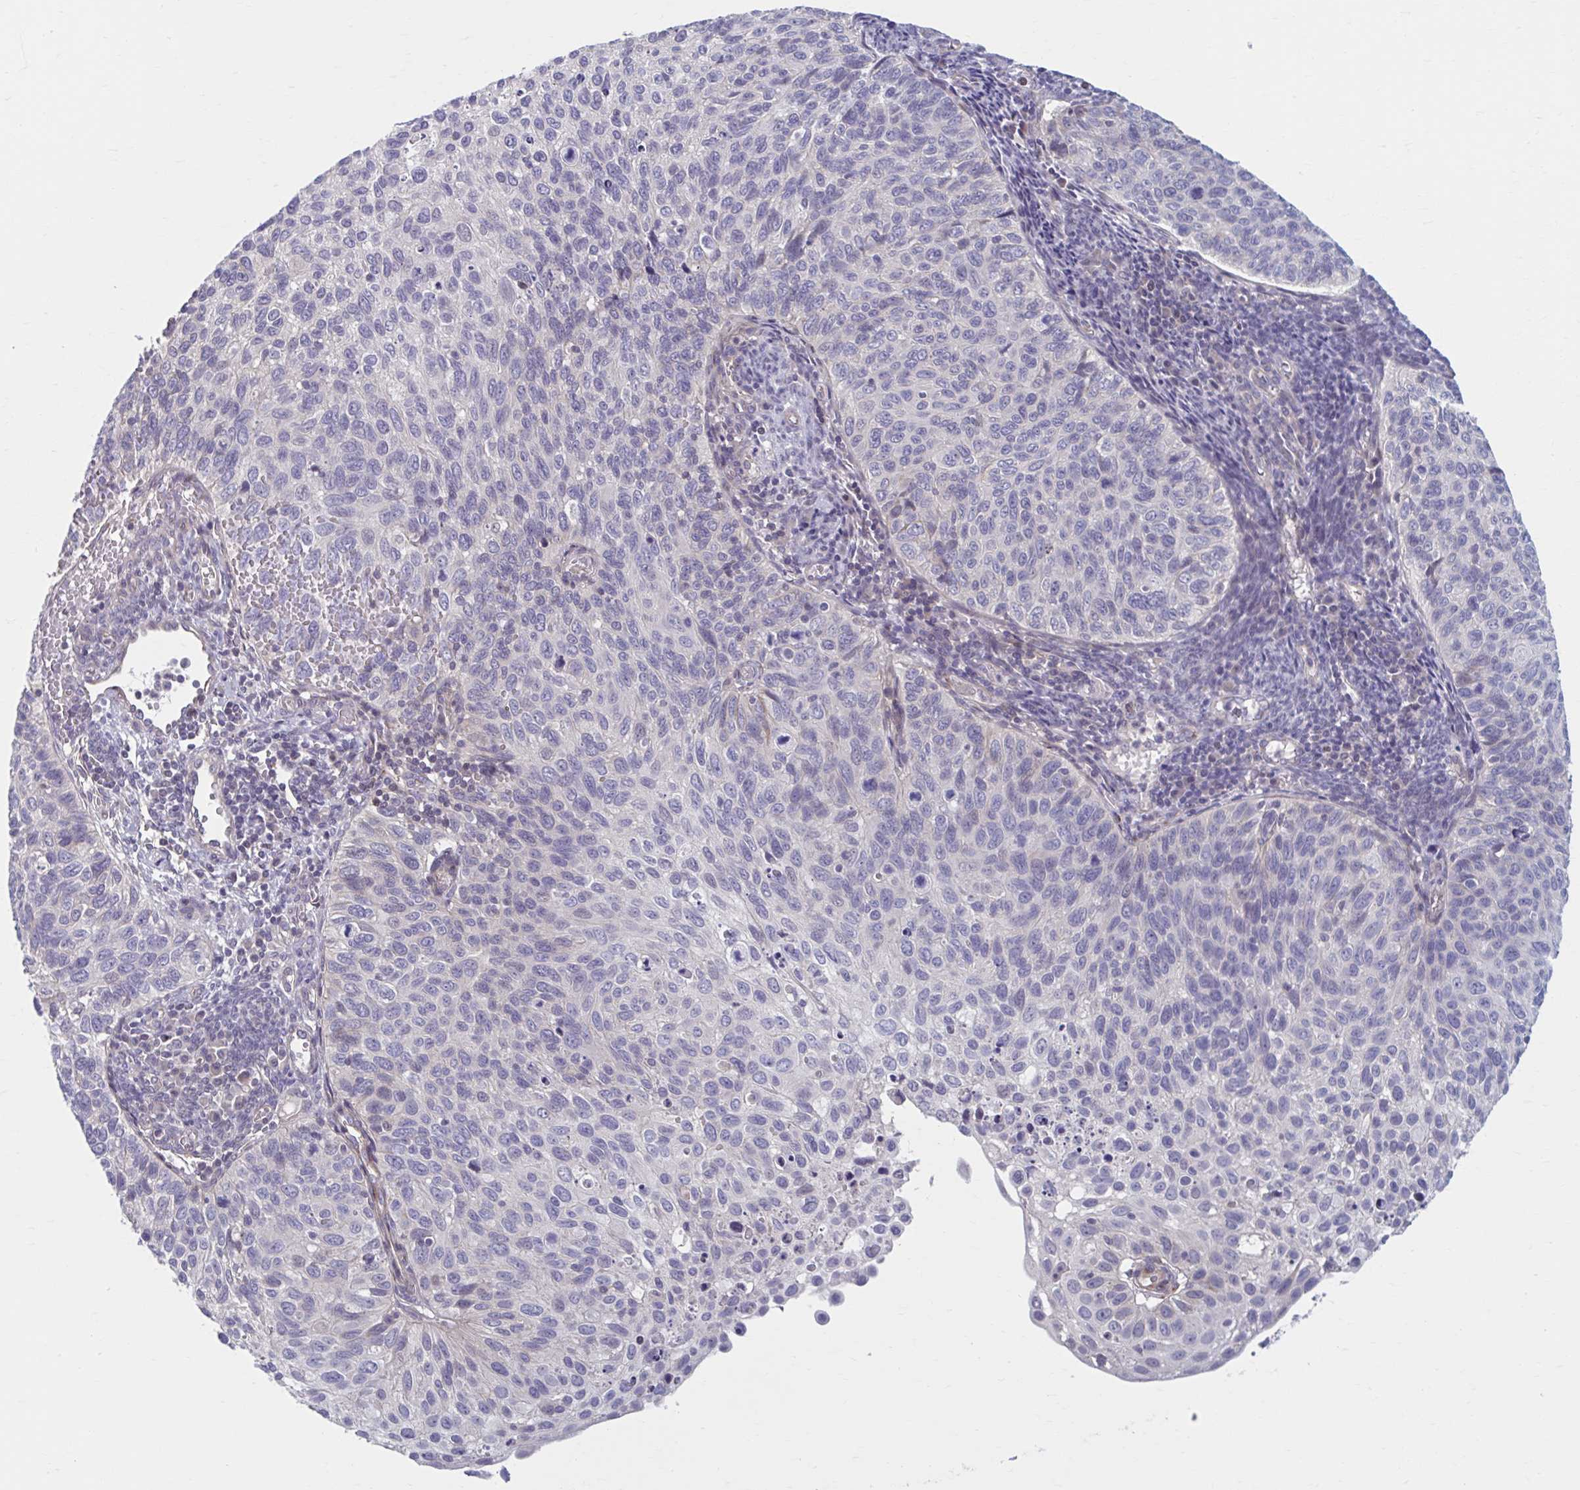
{"staining": {"intensity": "negative", "quantity": "none", "location": "none"}, "tissue": "cervical cancer", "cell_type": "Tumor cells", "image_type": "cancer", "snomed": [{"axis": "morphology", "description": "Squamous cell carcinoma, NOS"}, {"axis": "topography", "description": "Cervix"}], "caption": "This is an immunohistochemistry (IHC) photomicrograph of cervical cancer (squamous cell carcinoma). There is no expression in tumor cells.", "gene": "CHST3", "patient": {"sex": "female", "age": 70}}